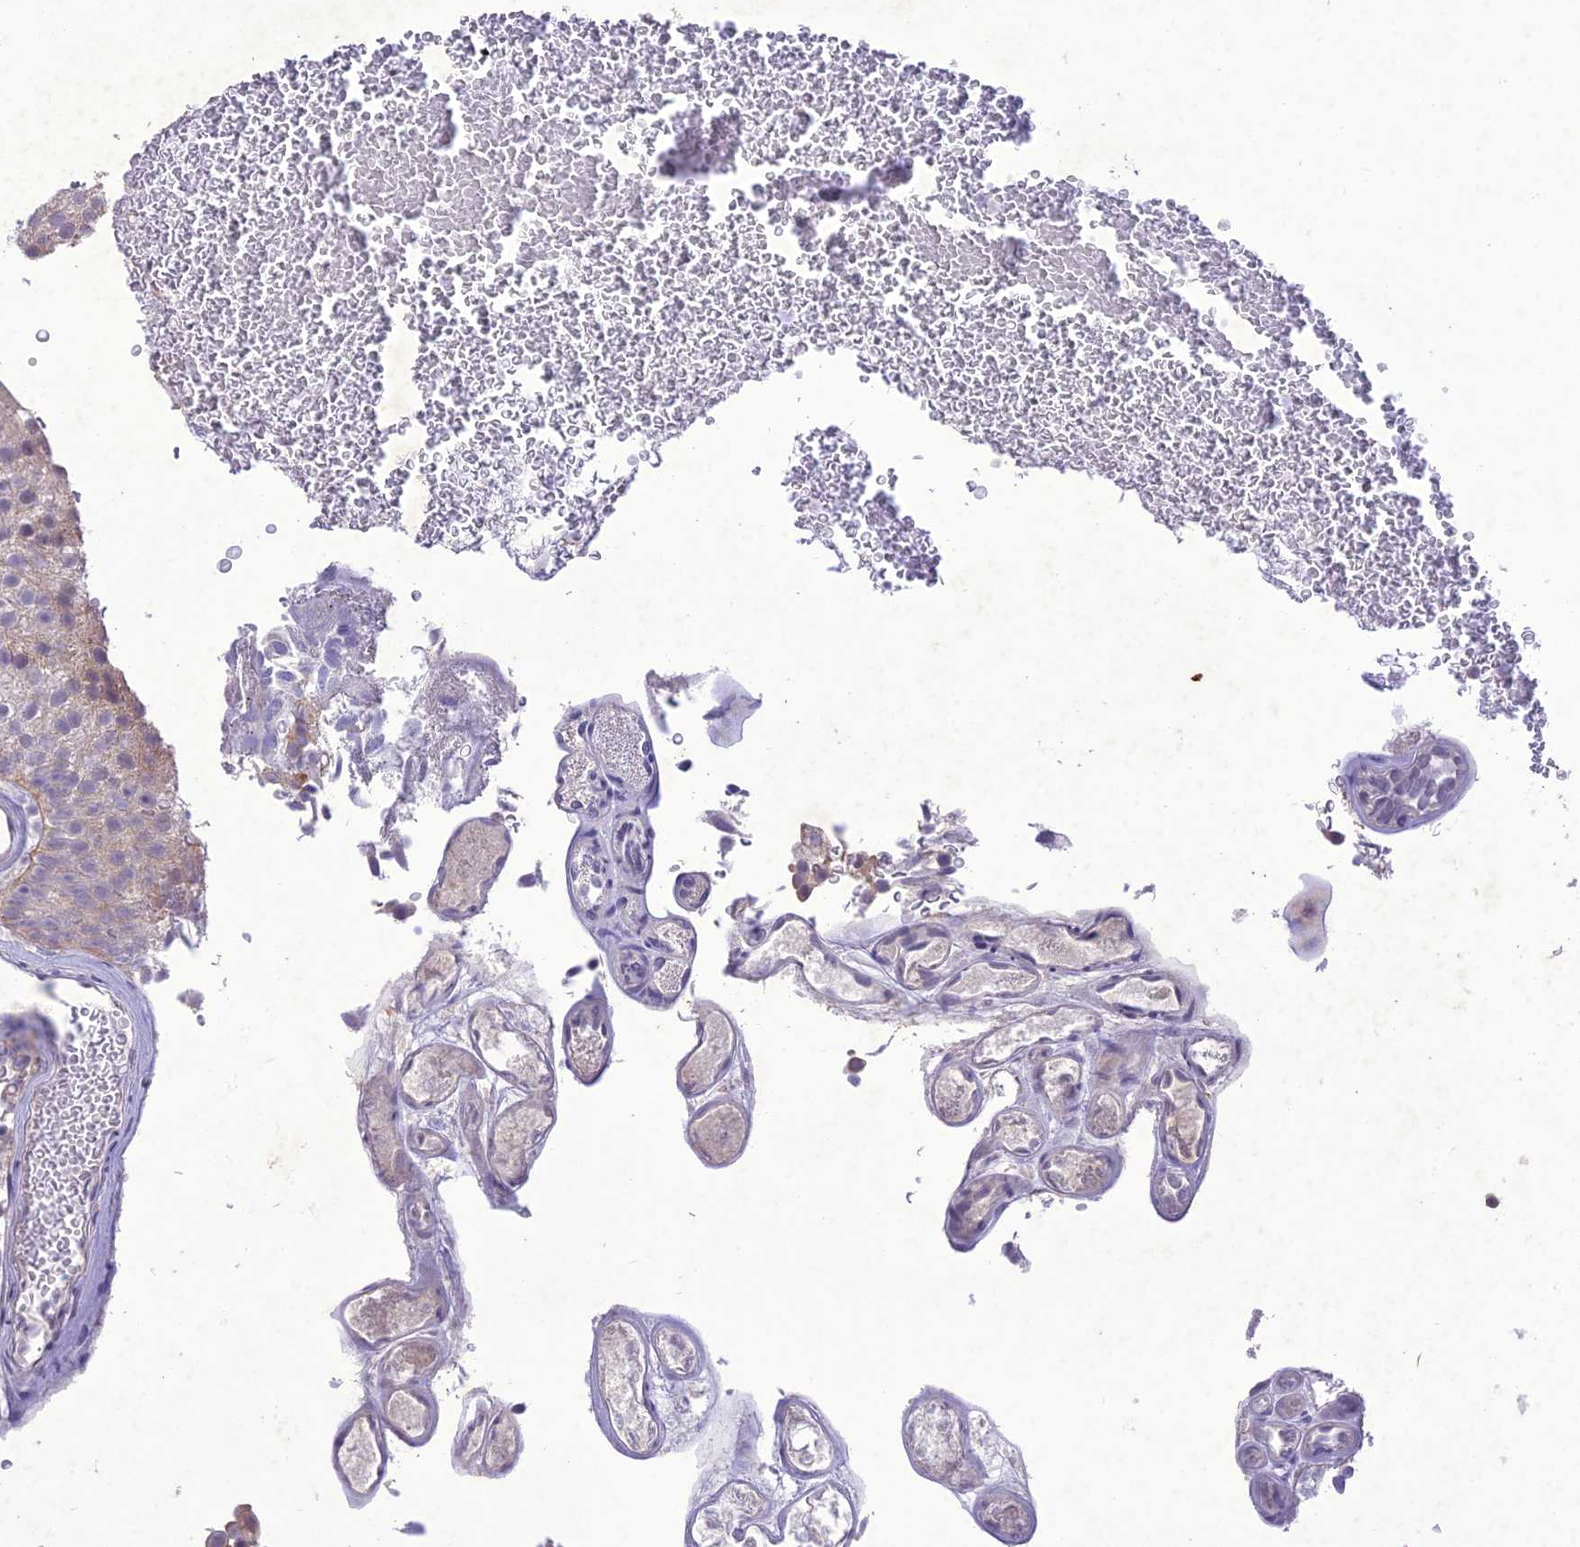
{"staining": {"intensity": "weak", "quantity": "<25%", "location": "cytoplasmic/membranous"}, "tissue": "urothelial cancer", "cell_type": "Tumor cells", "image_type": "cancer", "snomed": [{"axis": "morphology", "description": "Urothelial carcinoma, Low grade"}, {"axis": "topography", "description": "Urinary bladder"}], "caption": "Tumor cells show no significant protein positivity in urothelial cancer.", "gene": "ANKRD52", "patient": {"sex": "male", "age": 78}}